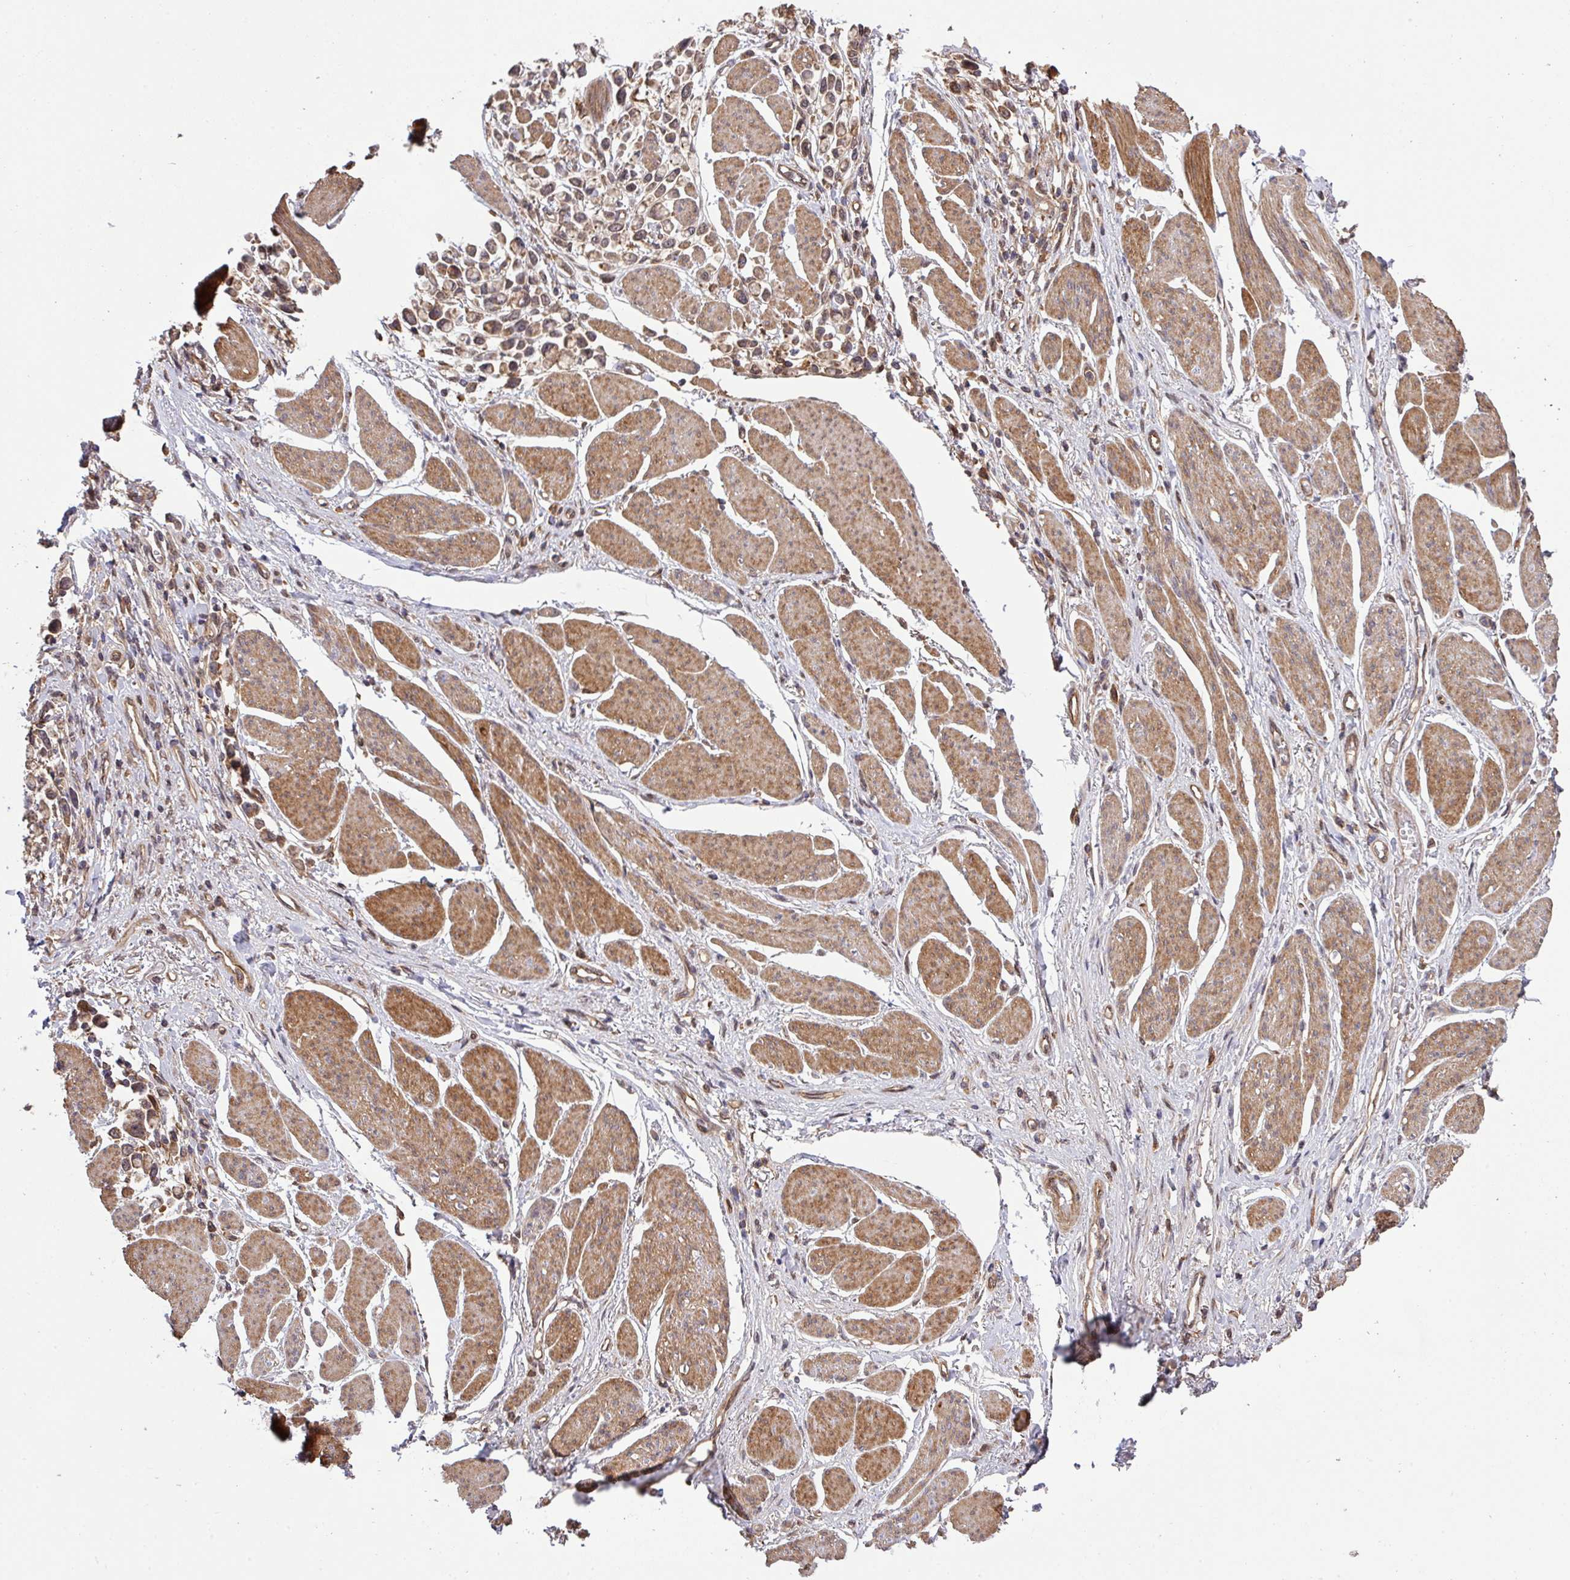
{"staining": {"intensity": "weak", "quantity": "<25%", "location": "cytoplasmic/membranous,nuclear"}, "tissue": "stomach cancer", "cell_type": "Tumor cells", "image_type": "cancer", "snomed": [{"axis": "morphology", "description": "Adenocarcinoma, NOS"}, {"axis": "topography", "description": "Stomach"}], "caption": "Protein analysis of adenocarcinoma (stomach) exhibits no significant expression in tumor cells.", "gene": "ARPIN", "patient": {"sex": "female", "age": 81}}